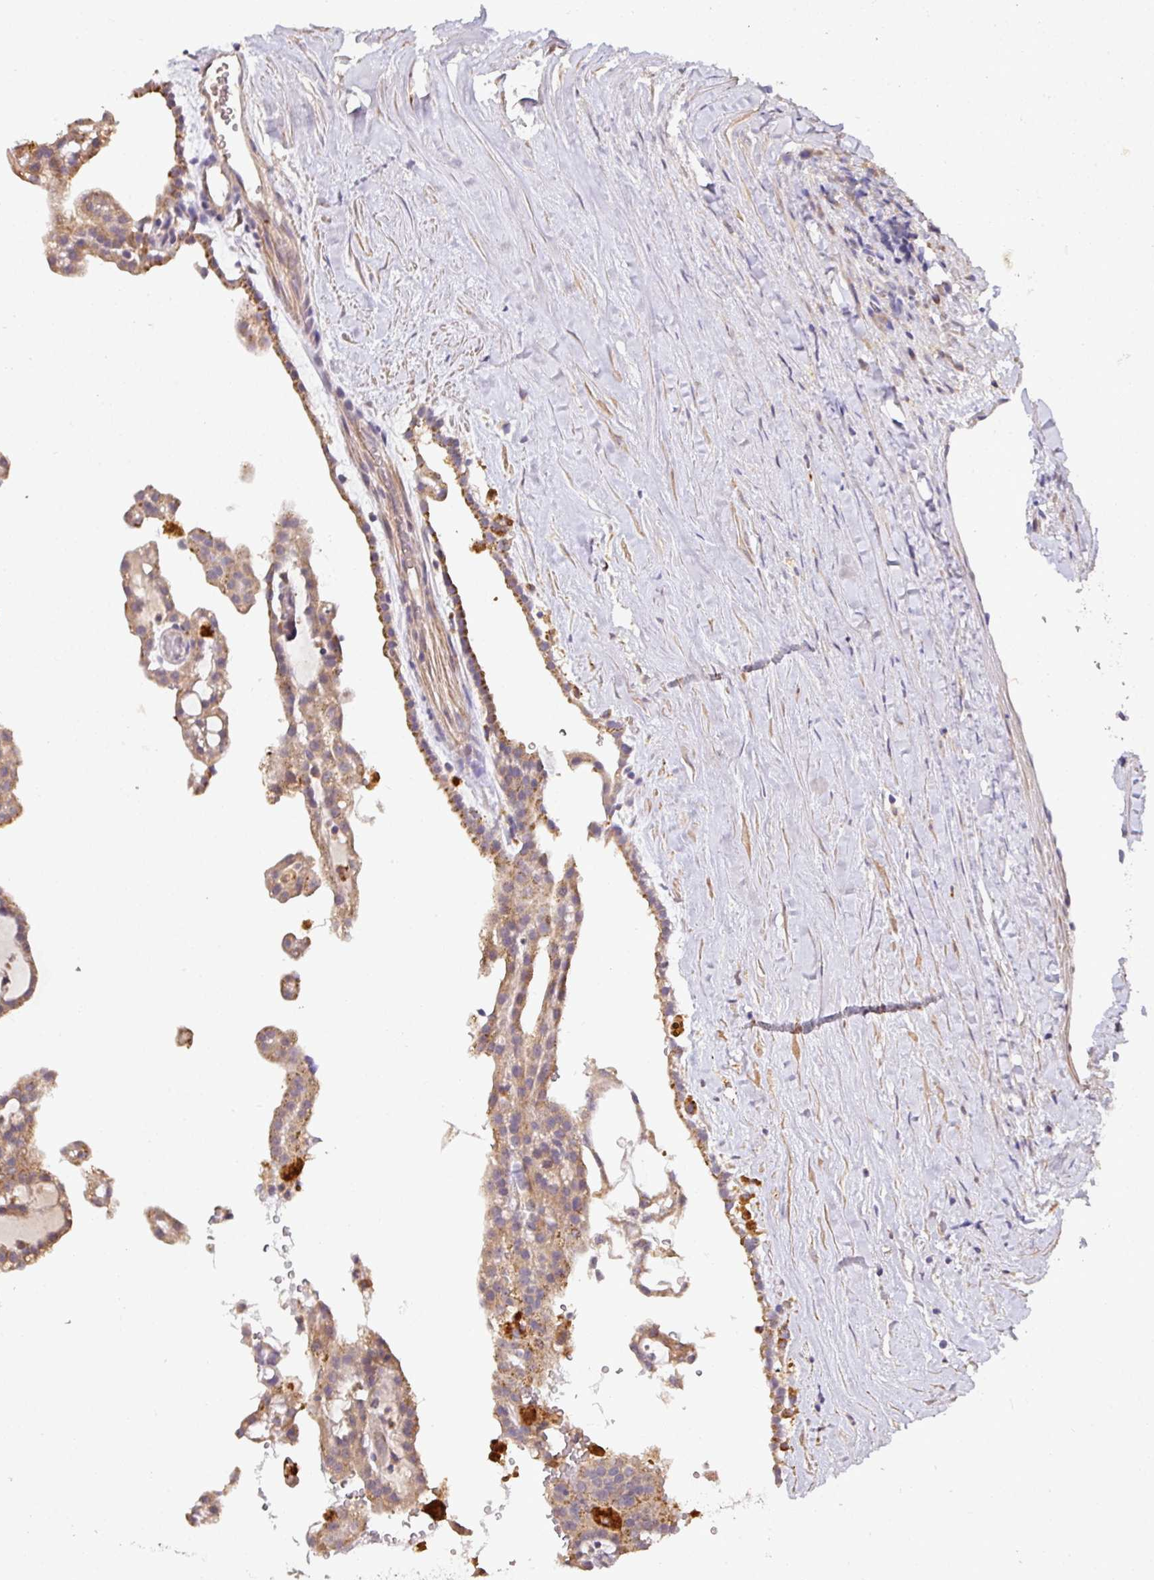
{"staining": {"intensity": "moderate", "quantity": ">75%", "location": "cytoplasmic/membranous"}, "tissue": "renal cancer", "cell_type": "Tumor cells", "image_type": "cancer", "snomed": [{"axis": "morphology", "description": "Adenocarcinoma, NOS"}, {"axis": "topography", "description": "Kidney"}], "caption": "This micrograph shows immunohistochemistry (IHC) staining of human adenocarcinoma (renal), with medium moderate cytoplasmic/membranous expression in about >75% of tumor cells.", "gene": "AEBP2", "patient": {"sex": "male", "age": 63}}